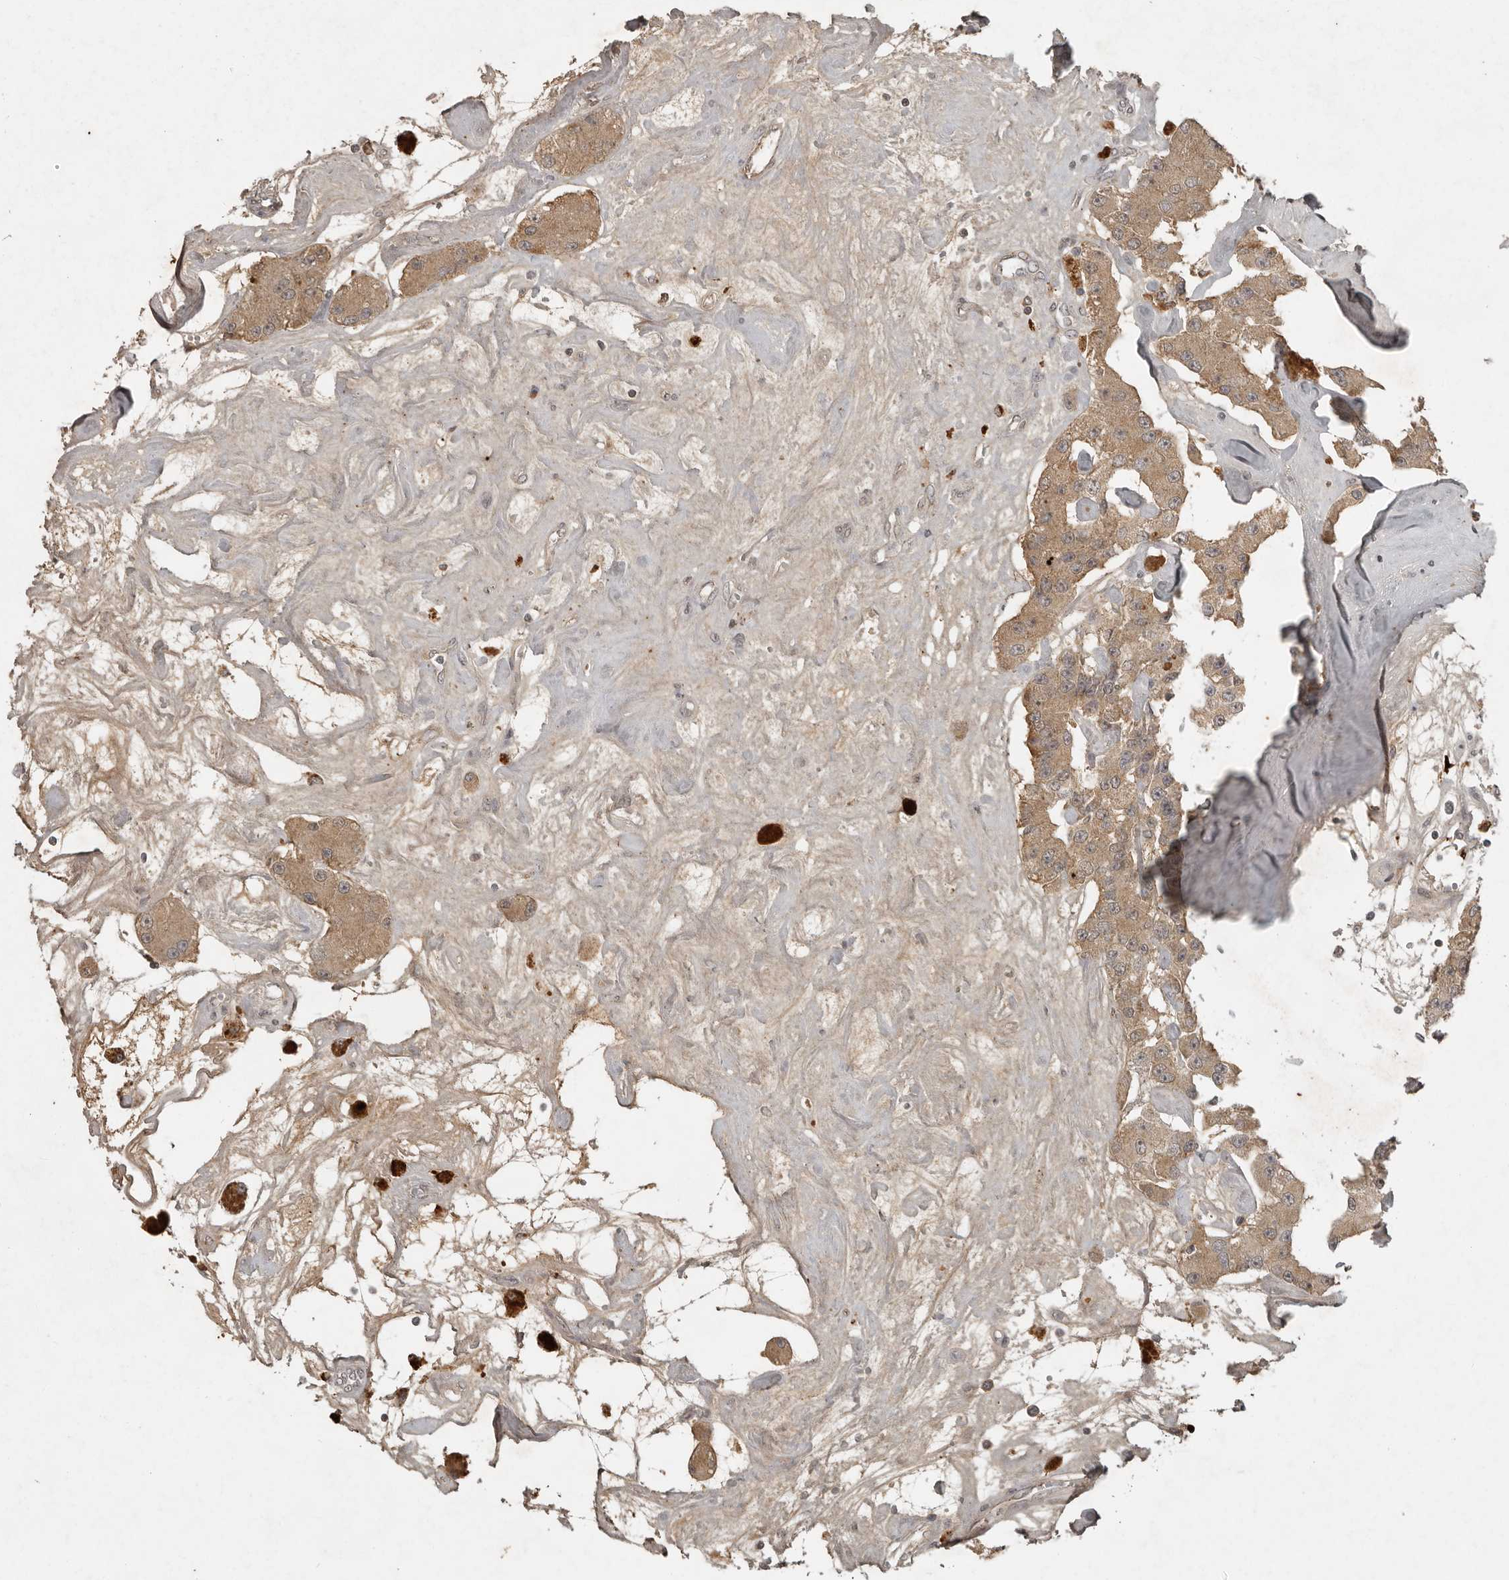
{"staining": {"intensity": "moderate", "quantity": ">75%", "location": "cytoplasmic/membranous"}, "tissue": "carcinoid", "cell_type": "Tumor cells", "image_type": "cancer", "snomed": [{"axis": "morphology", "description": "Carcinoid, malignant, NOS"}, {"axis": "topography", "description": "Pancreas"}], "caption": "High-power microscopy captured an immunohistochemistry (IHC) photomicrograph of malignant carcinoid, revealing moderate cytoplasmic/membranous staining in about >75% of tumor cells. (DAB IHC with brightfield microscopy, high magnification).", "gene": "CTF1", "patient": {"sex": "male", "age": 41}}